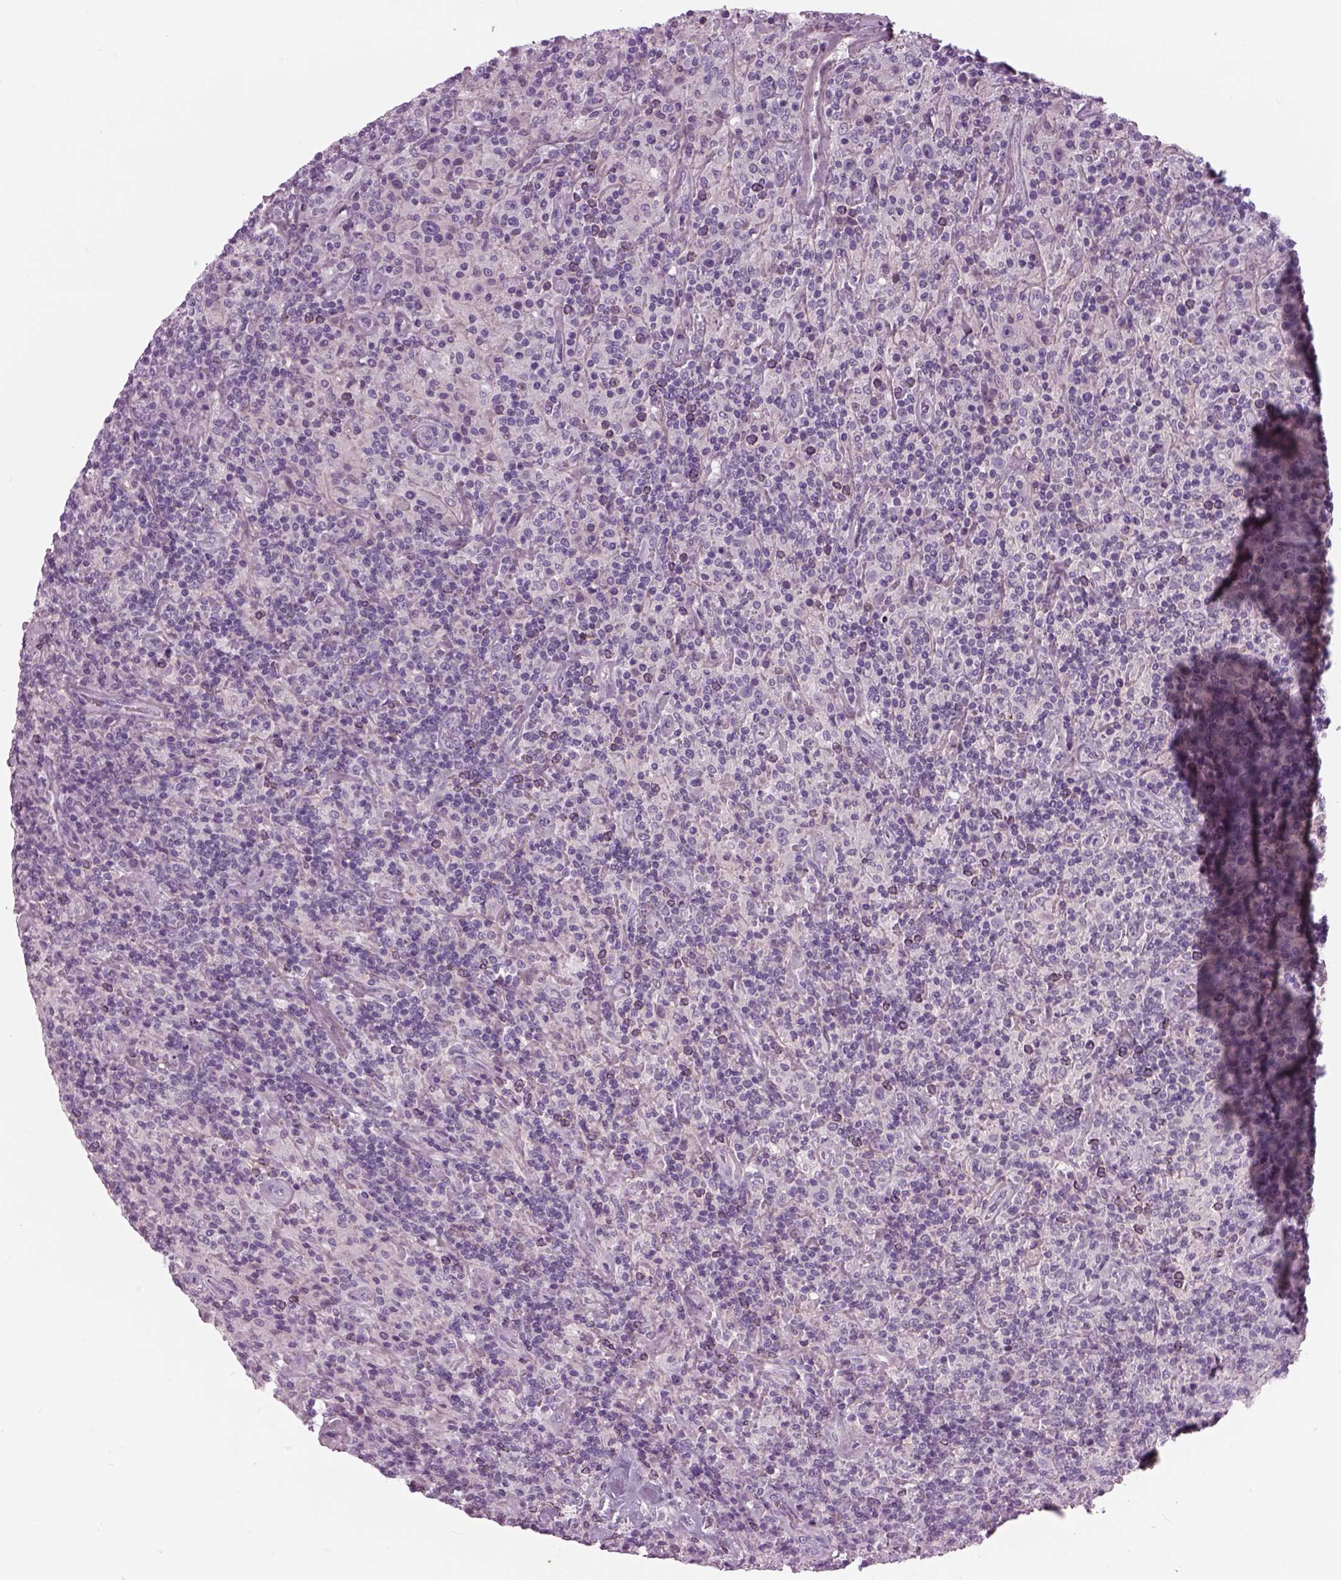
{"staining": {"intensity": "negative", "quantity": "none", "location": "none"}, "tissue": "lymphoma", "cell_type": "Tumor cells", "image_type": "cancer", "snomed": [{"axis": "morphology", "description": "Hodgkin's disease, NOS"}, {"axis": "topography", "description": "Lymph node"}], "caption": "Lymphoma was stained to show a protein in brown. There is no significant positivity in tumor cells.", "gene": "MDH1B", "patient": {"sex": "male", "age": 70}}